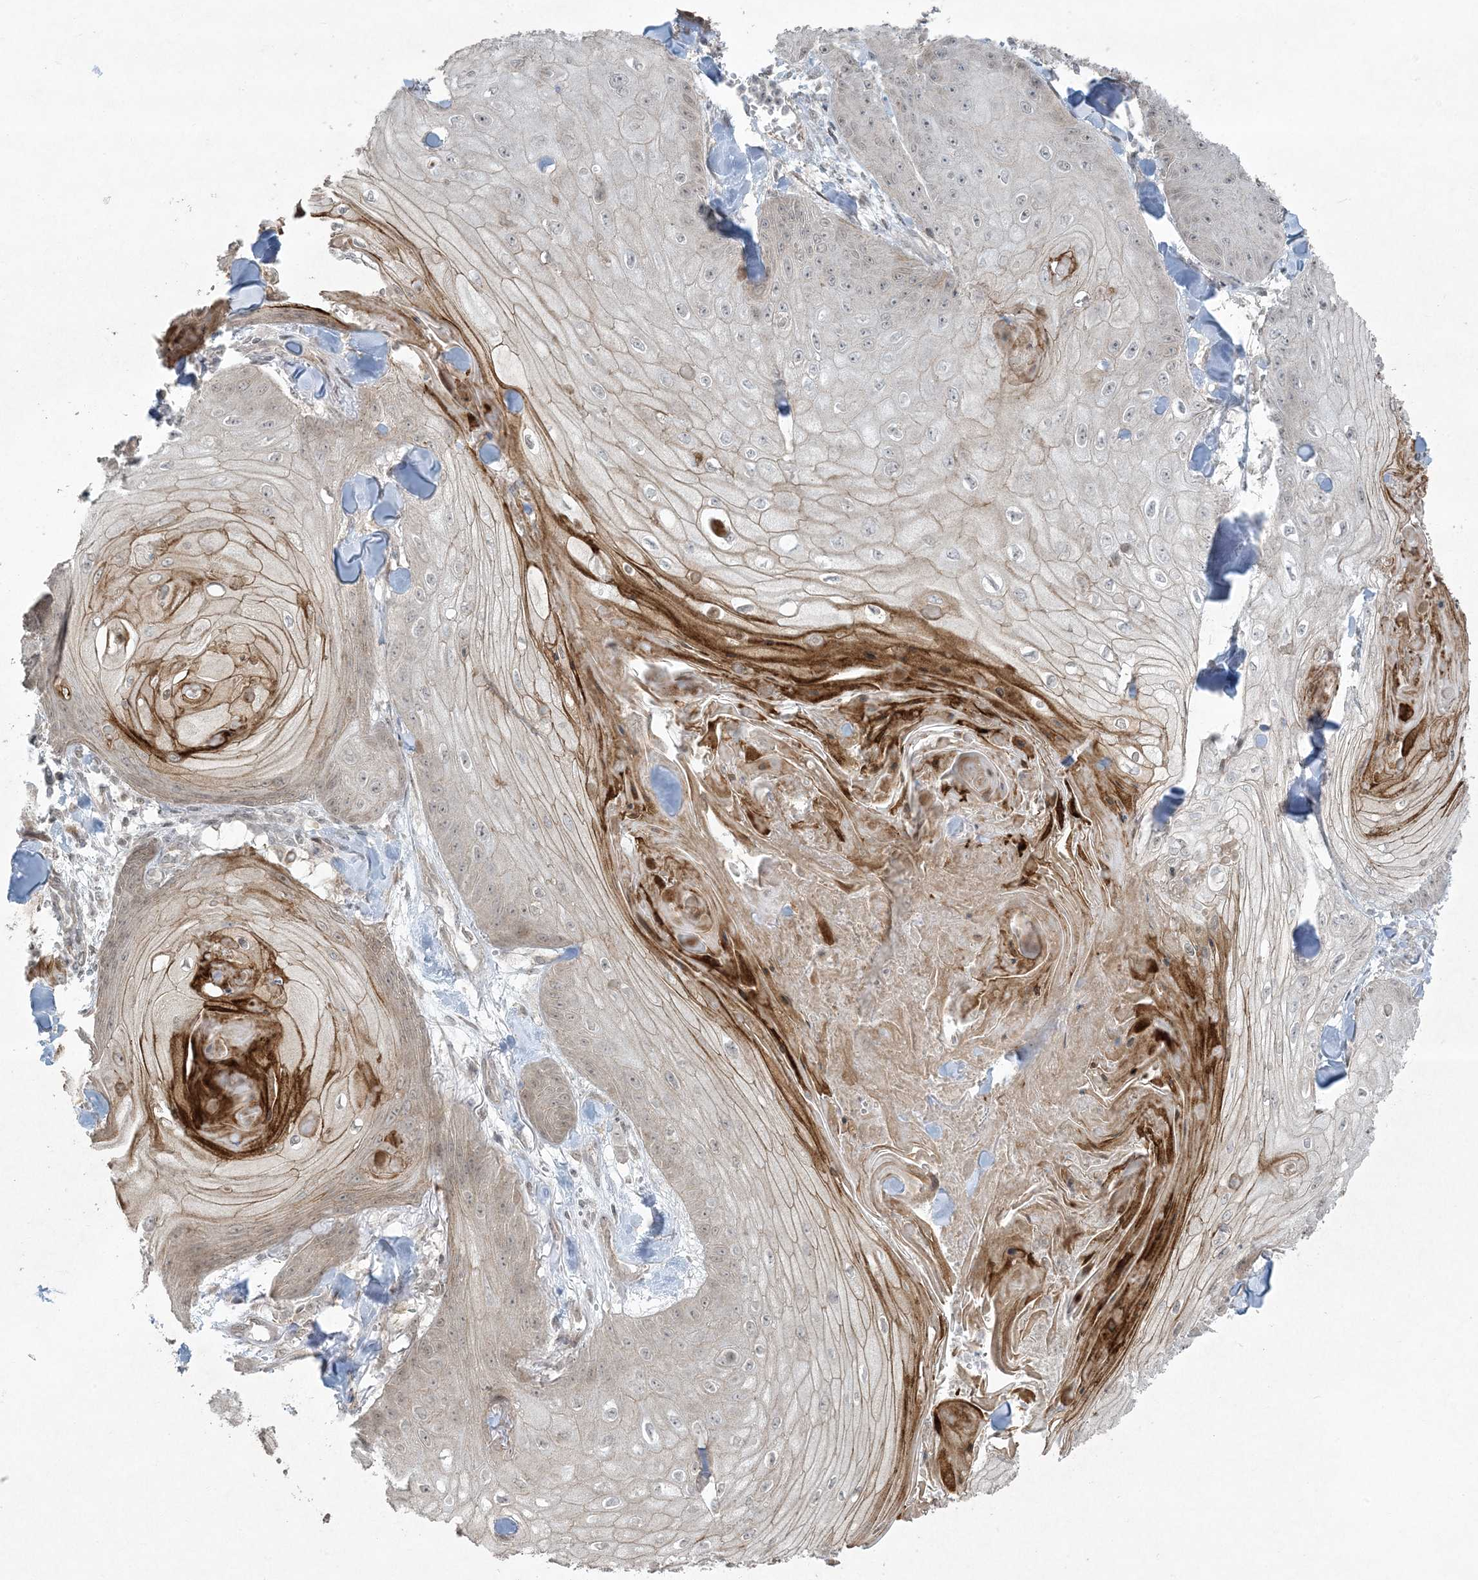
{"staining": {"intensity": "negative", "quantity": "none", "location": "none"}, "tissue": "skin cancer", "cell_type": "Tumor cells", "image_type": "cancer", "snomed": [{"axis": "morphology", "description": "Squamous cell carcinoma, NOS"}, {"axis": "topography", "description": "Skin"}], "caption": "Image shows no significant protein staining in tumor cells of squamous cell carcinoma (skin).", "gene": "ZNF263", "patient": {"sex": "male", "age": 74}}